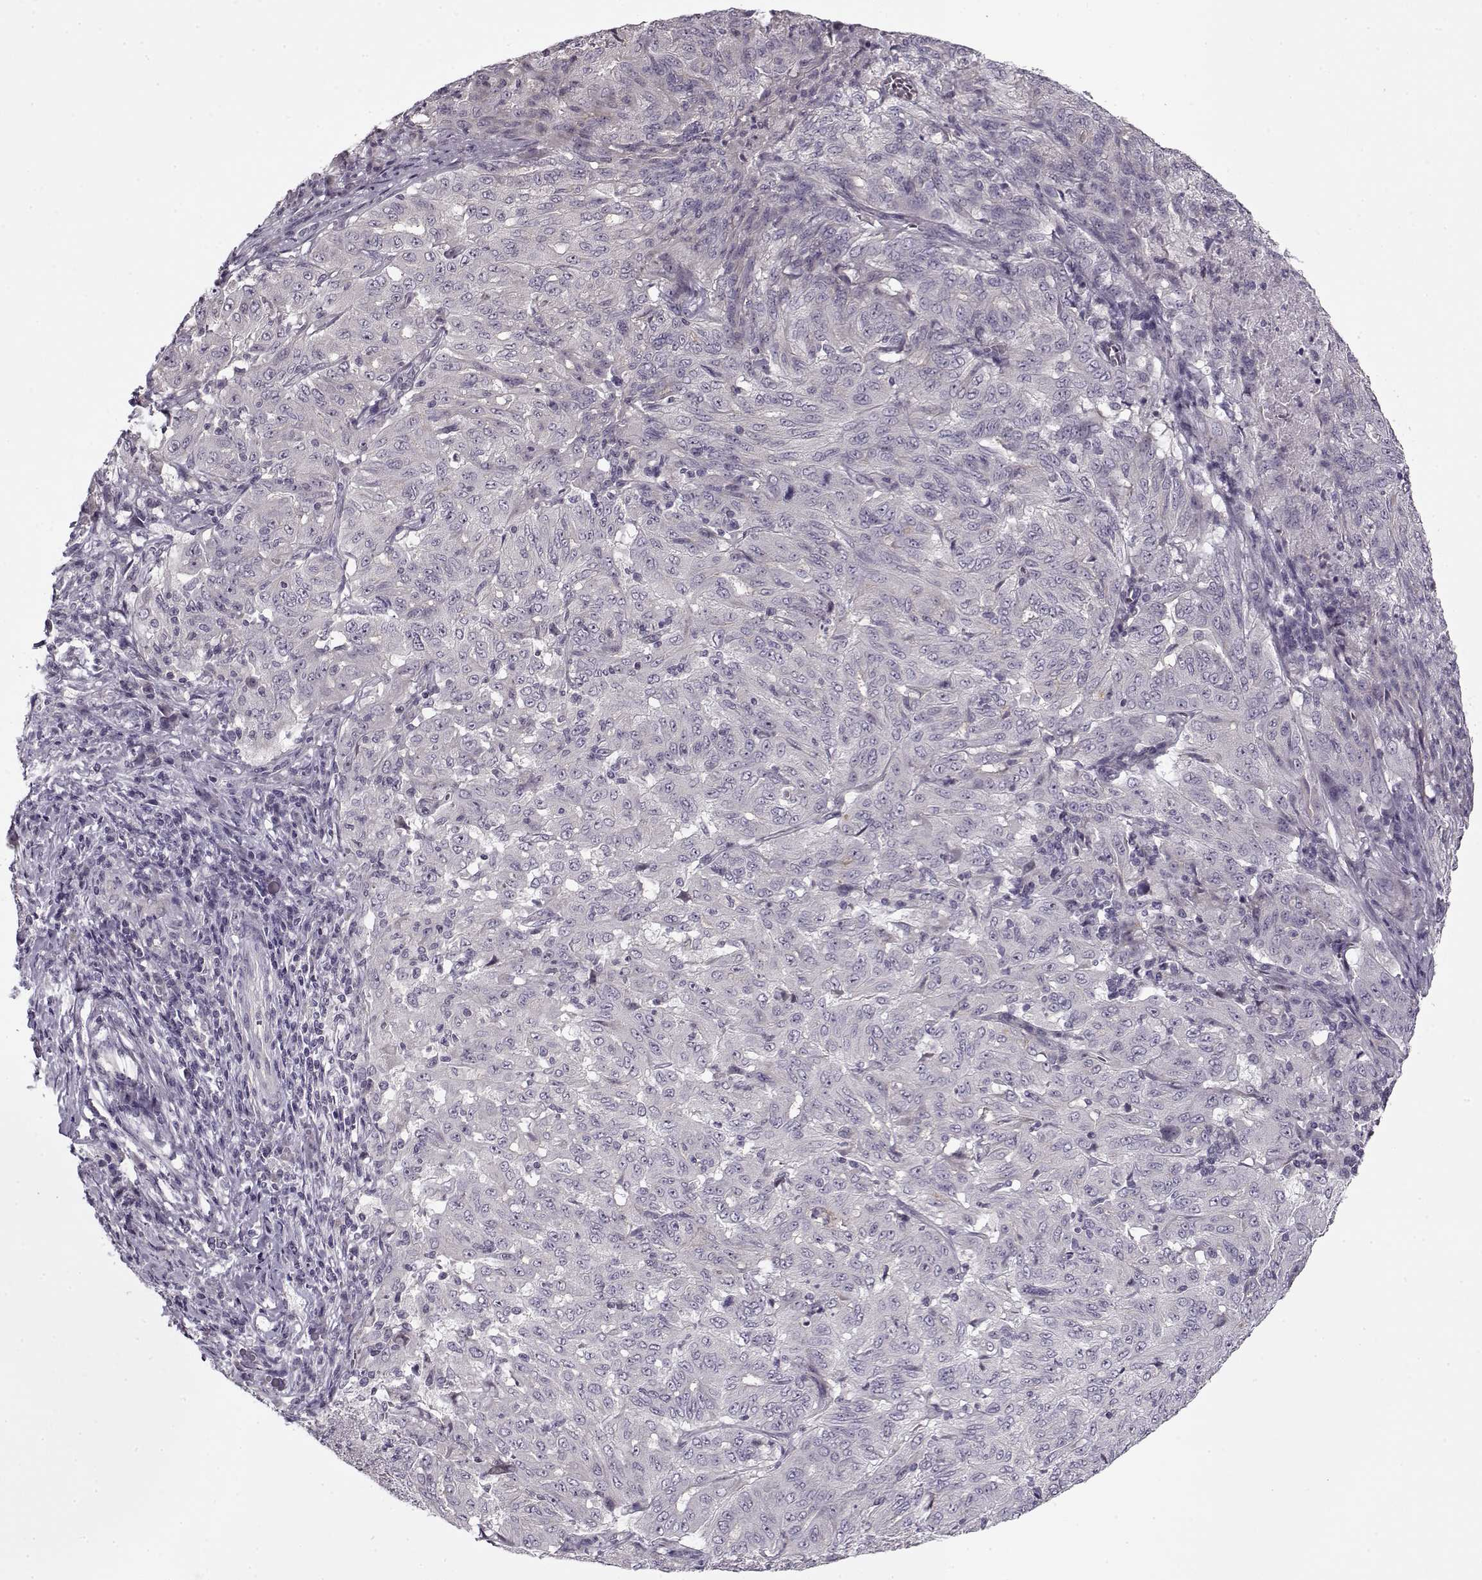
{"staining": {"intensity": "negative", "quantity": "none", "location": "none"}, "tissue": "pancreatic cancer", "cell_type": "Tumor cells", "image_type": "cancer", "snomed": [{"axis": "morphology", "description": "Adenocarcinoma, NOS"}, {"axis": "topography", "description": "Pancreas"}], "caption": "Immunohistochemistry of pancreatic cancer (adenocarcinoma) shows no positivity in tumor cells.", "gene": "PNMT", "patient": {"sex": "male", "age": 63}}